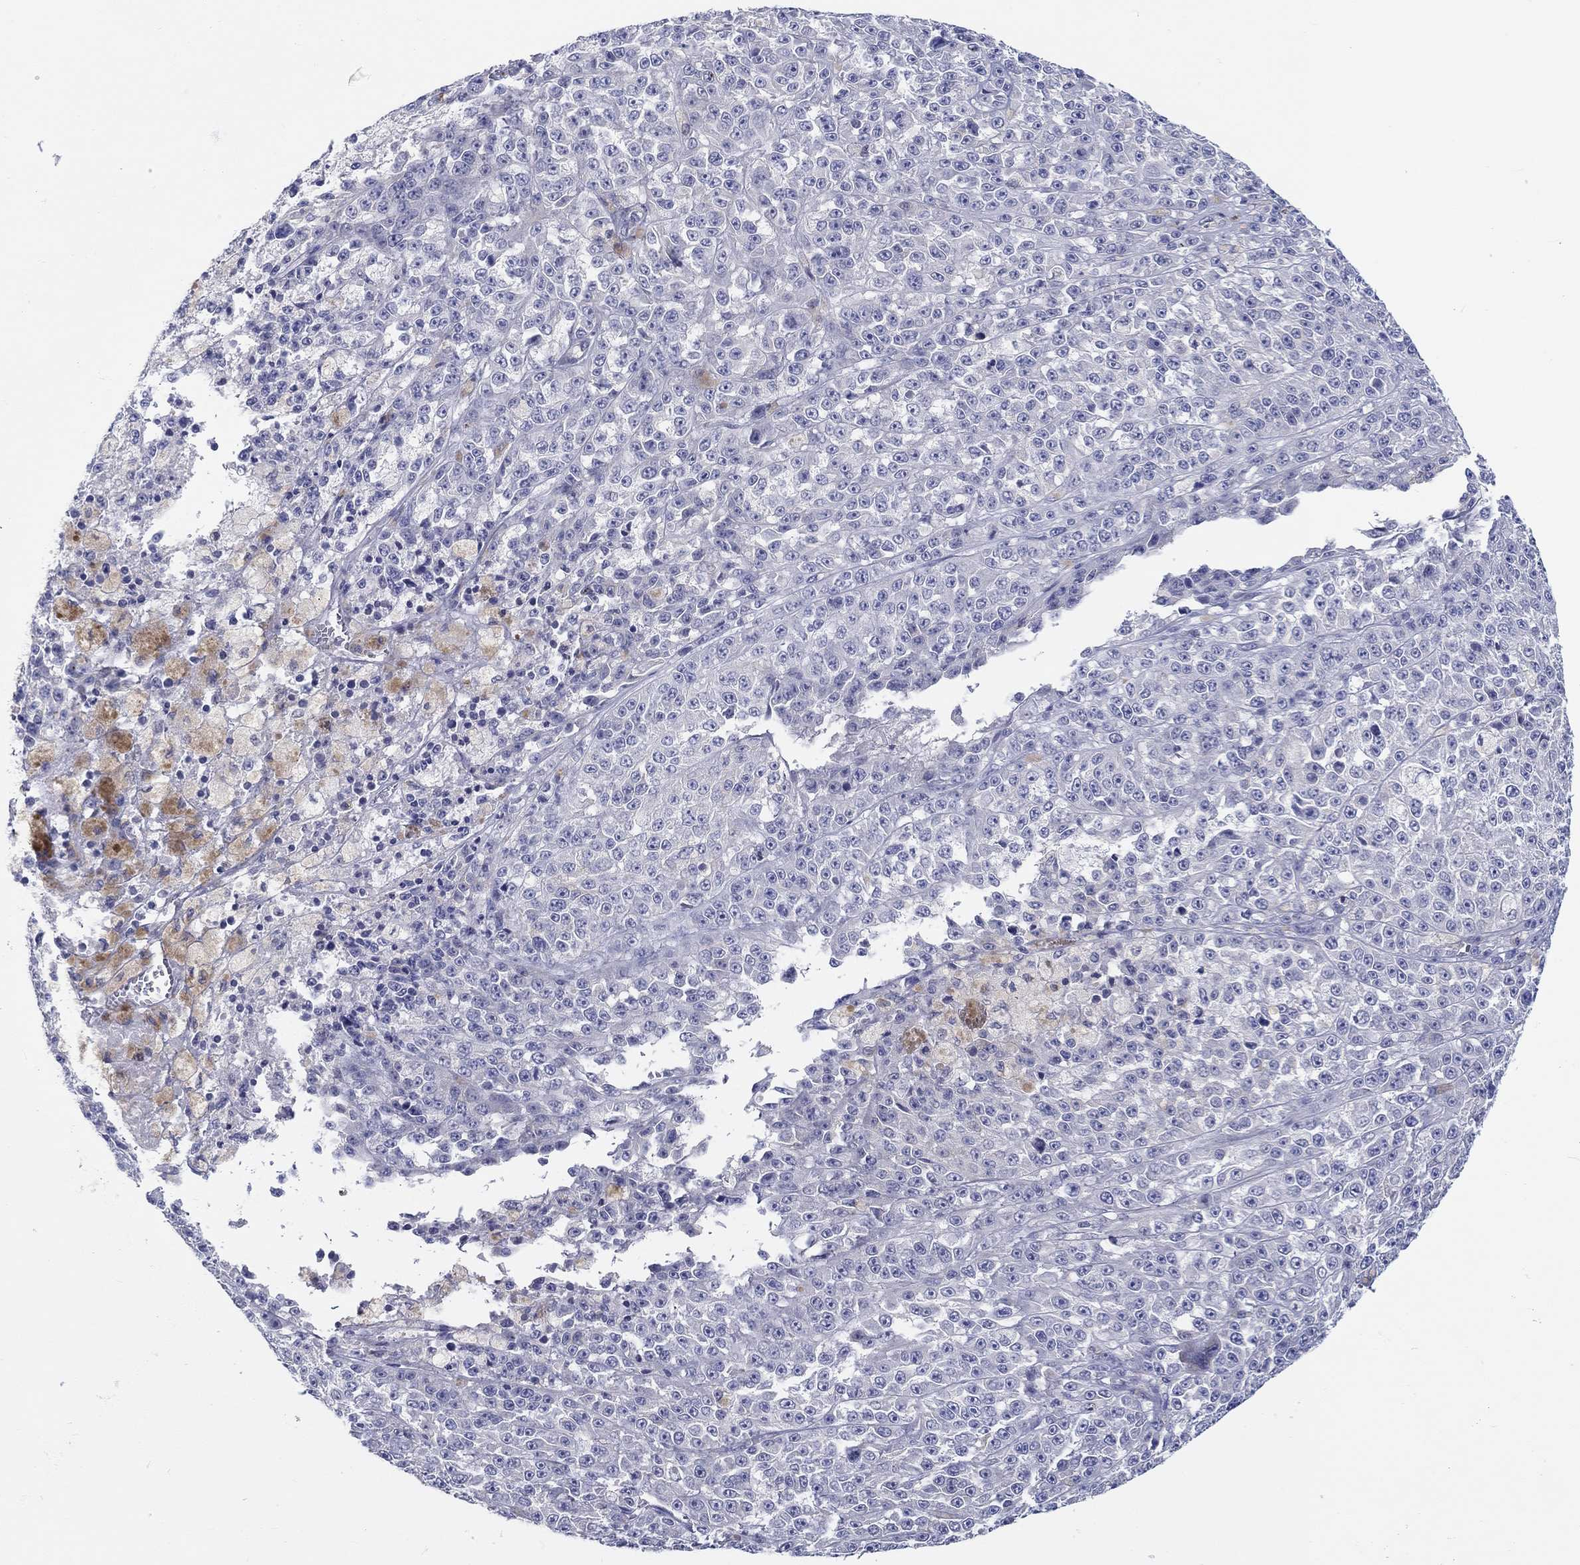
{"staining": {"intensity": "negative", "quantity": "none", "location": "none"}, "tissue": "melanoma", "cell_type": "Tumor cells", "image_type": "cancer", "snomed": [{"axis": "morphology", "description": "Malignant melanoma, NOS"}, {"axis": "topography", "description": "Skin"}], "caption": "Image shows no significant protein expression in tumor cells of malignant melanoma.", "gene": "CRYGD", "patient": {"sex": "female", "age": 58}}